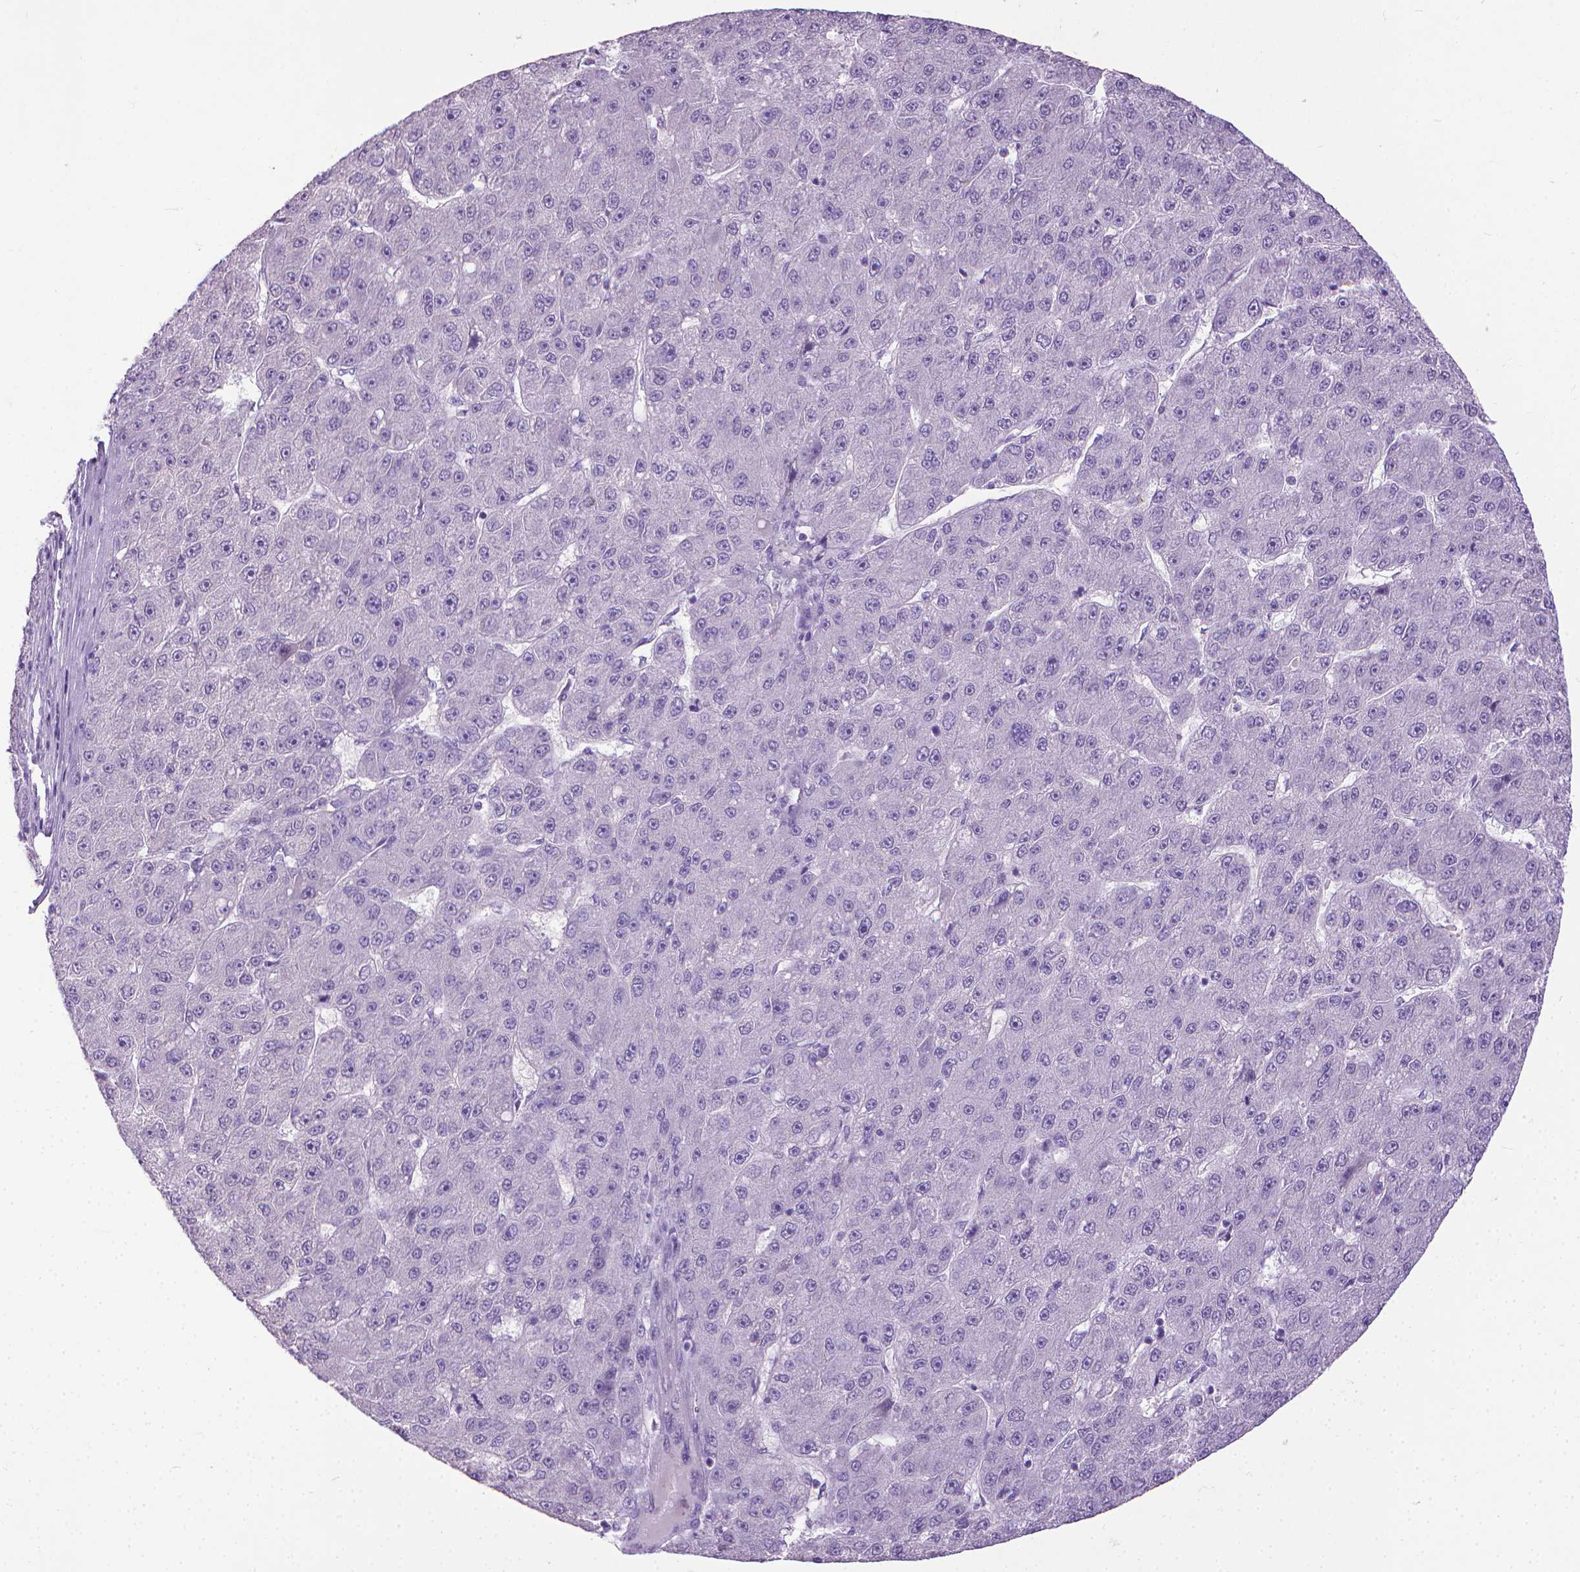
{"staining": {"intensity": "negative", "quantity": "none", "location": "none"}, "tissue": "liver cancer", "cell_type": "Tumor cells", "image_type": "cancer", "snomed": [{"axis": "morphology", "description": "Carcinoma, Hepatocellular, NOS"}, {"axis": "topography", "description": "Liver"}], "caption": "An image of human liver hepatocellular carcinoma is negative for staining in tumor cells.", "gene": "KRT5", "patient": {"sex": "male", "age": 67}}